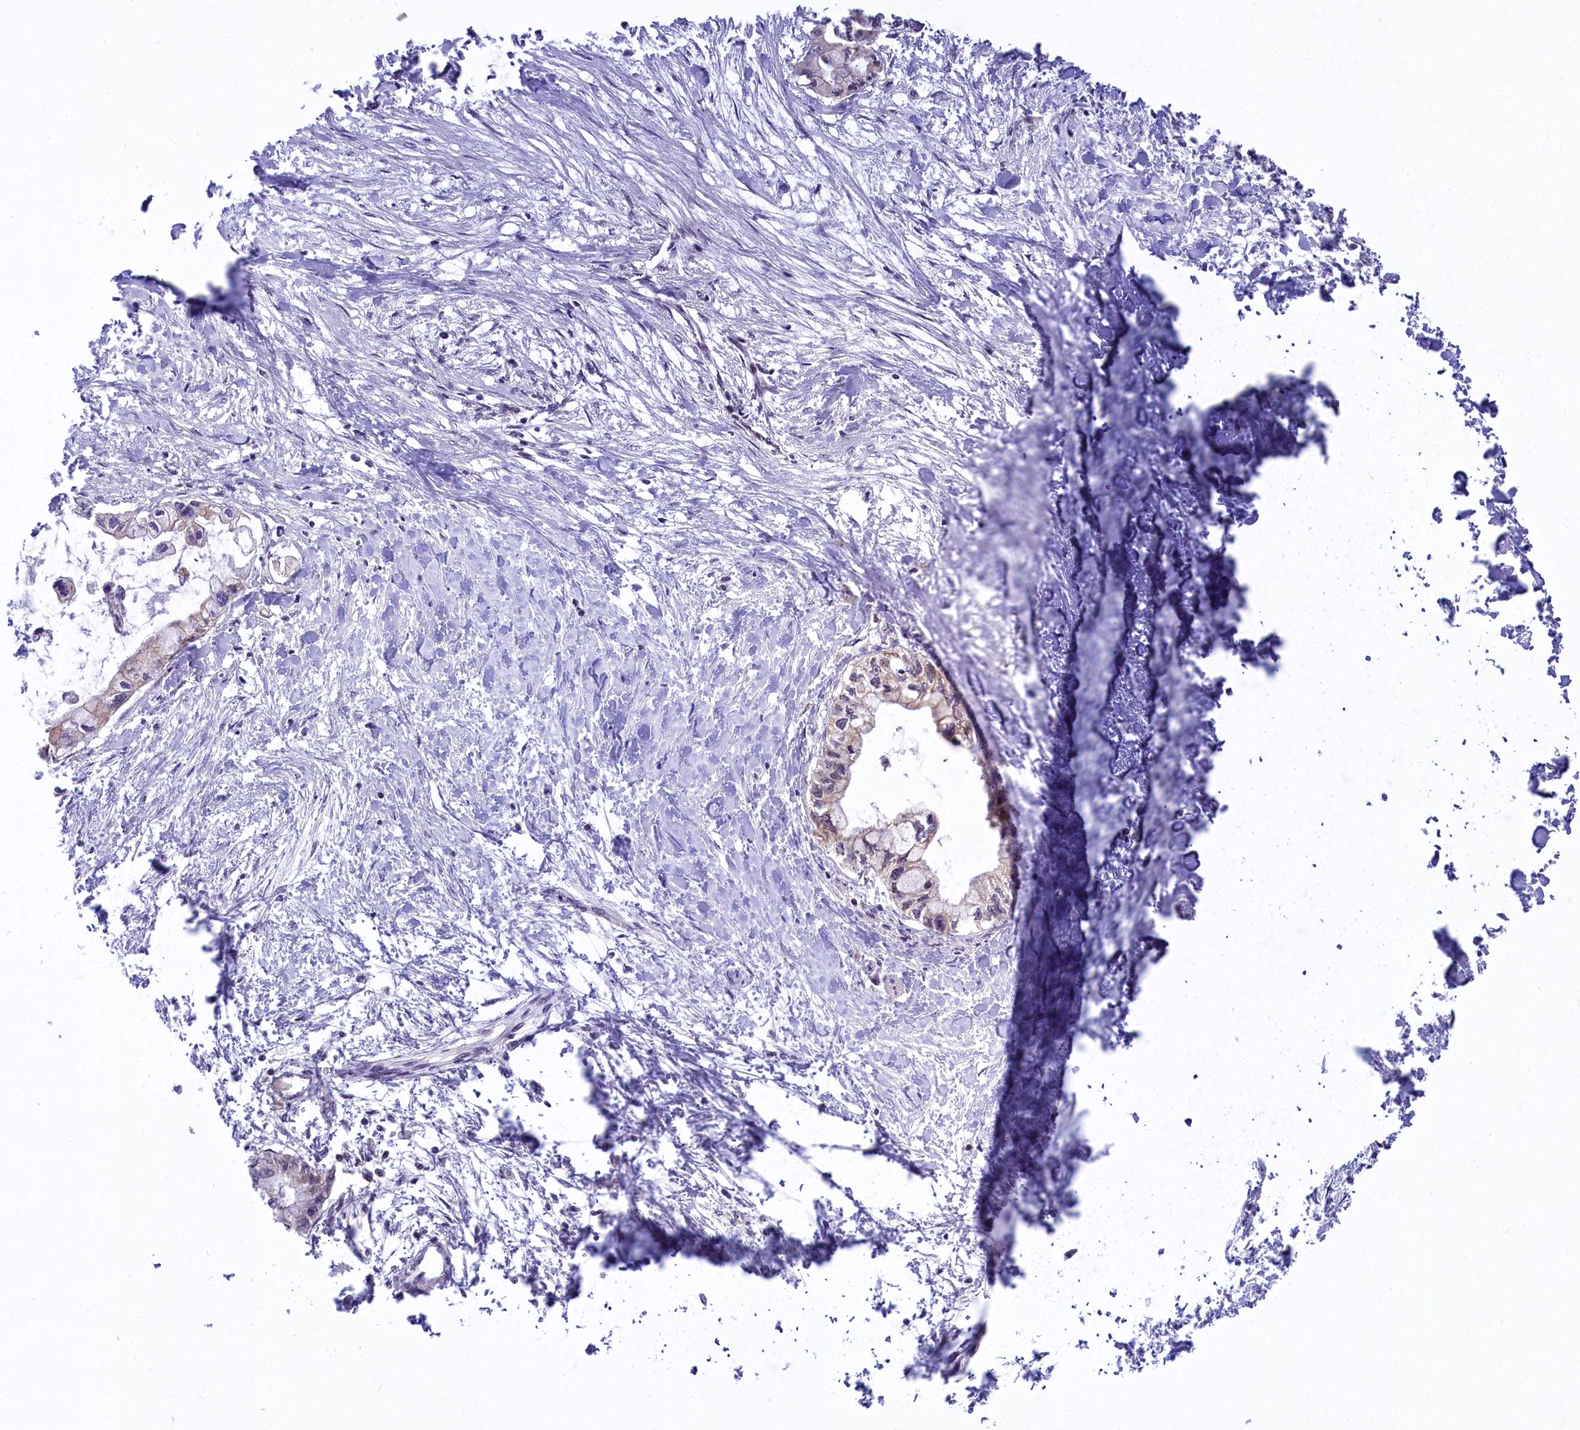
{"staining": {"intensity": "weak", "quantity": "<25%", "location": "cytoplasmic/membranous"}, "tissue": "pancreatic cancer", "cell_type": "Tumor cells", "image_type": "cancer", "snomed": [{"axis": "morphology", "description": "Adenocarcinoma, NOS"}, {"axis": "topography", "description": "Pancreas"}], "caption": "High magnification brightfield microscopy of pancreatic cancer stained with DAB (brown) and counterstained with hematoxylin (blue): tumor cells show no significant expression.", "gene": "CARD8", "patient": {"sex": "male", "age": 48}}